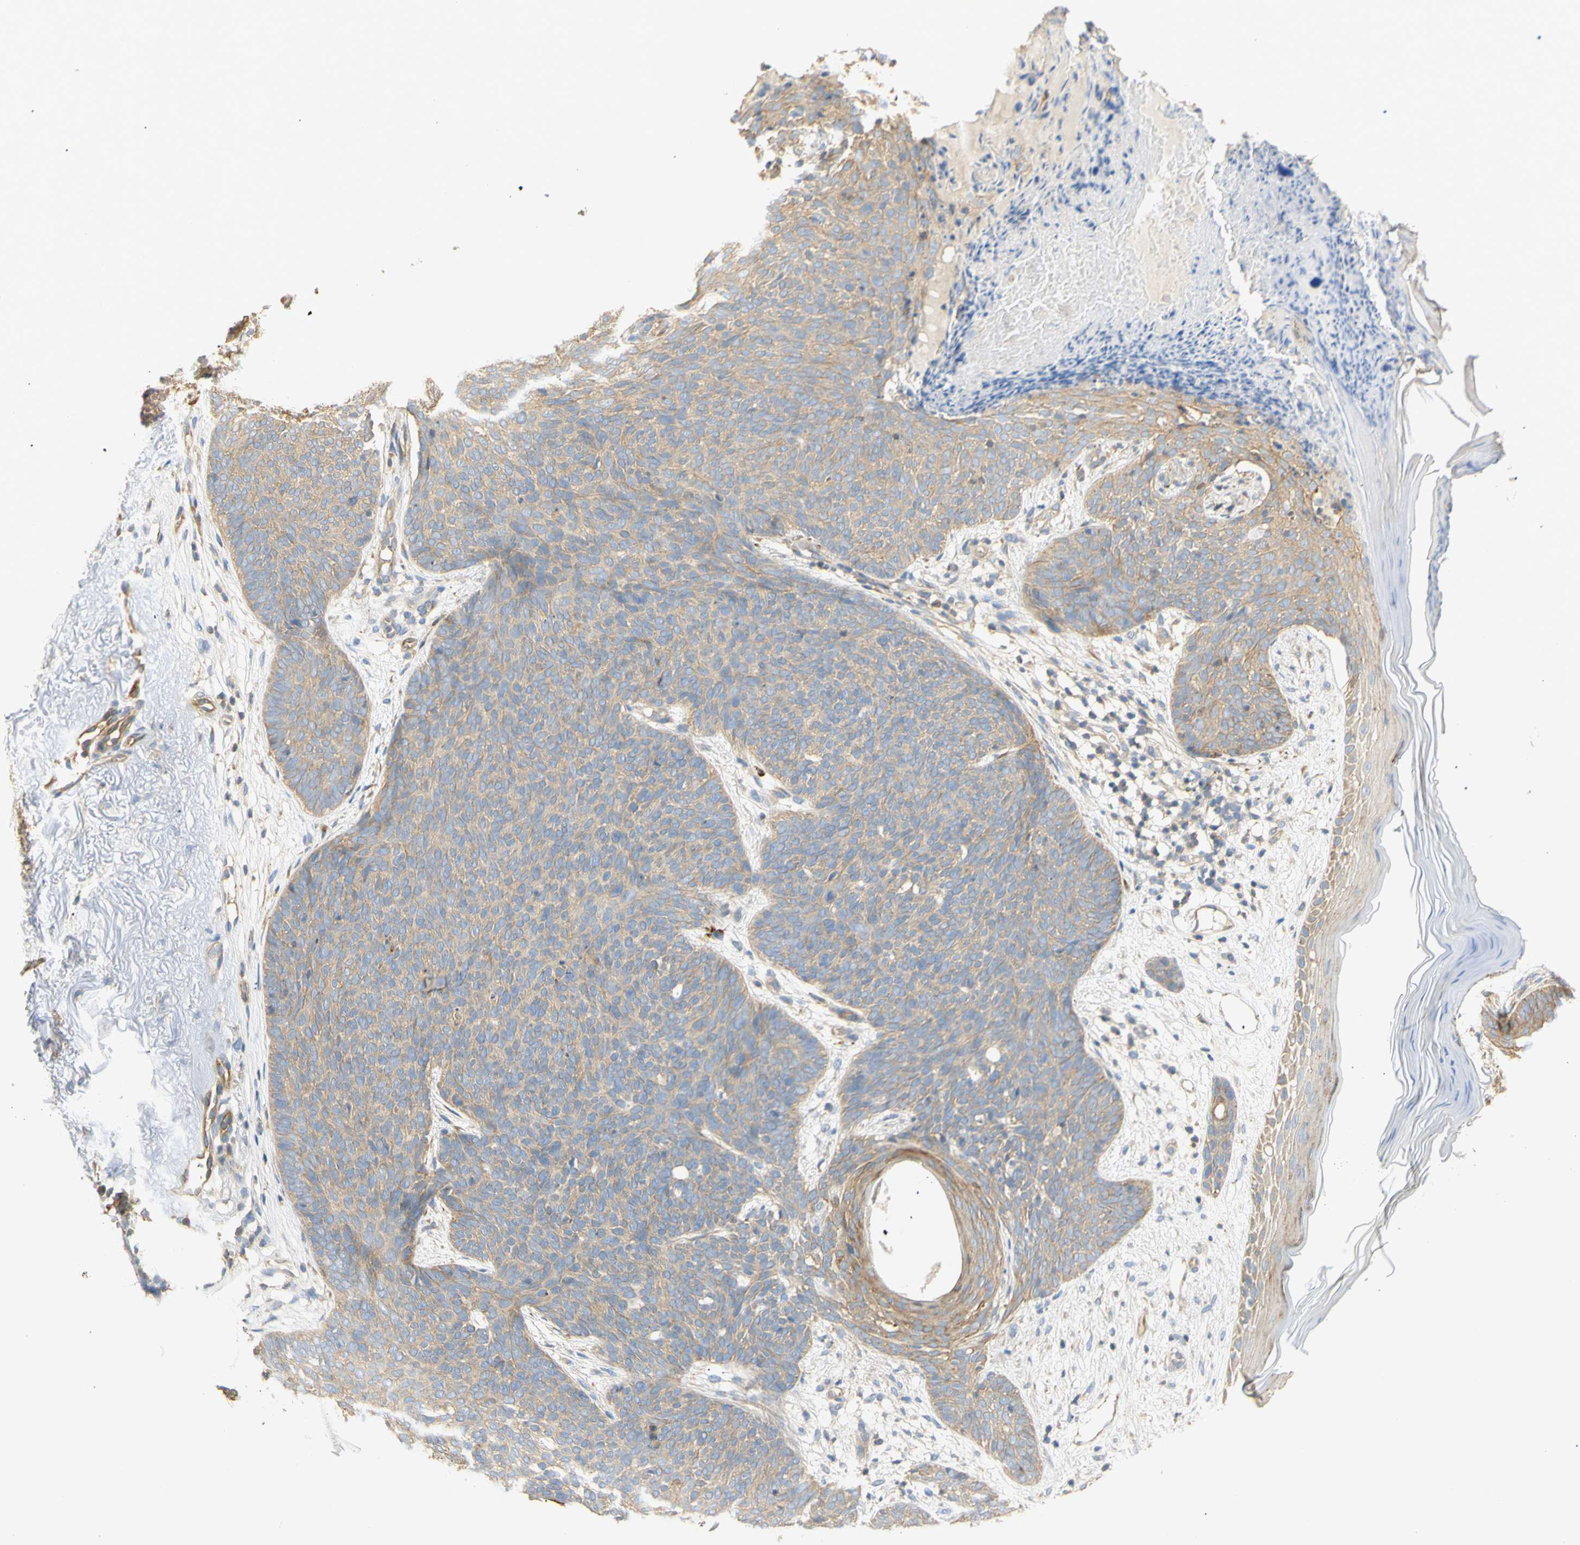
{"staining": {"intensity": "weak", "quantity": "25%-75%", "location": "cytoplasmic/membranous"}, "tissue": "skin cancer", "cell_type": "Tumor cells", "image_type": "cancer", "snomed": [{"axis": "morphology", "description": "Normal tissue, NOS"}, {"axis": "morphology", "description": "Basal cell carcinoma"}, {"axis": "topography", "description": "Skin"}], "caption": "Immunohistochemical staining of basal cell carcinoma (skin) displays low levels of weak cytoplasmic/membranous positivity in about 25%-75% of tumor cells. The protein is shown in brown color, while the nuclei are stained blue.", "gene": "KCNE4", "patient": {"sex": "female", "age": 70}}